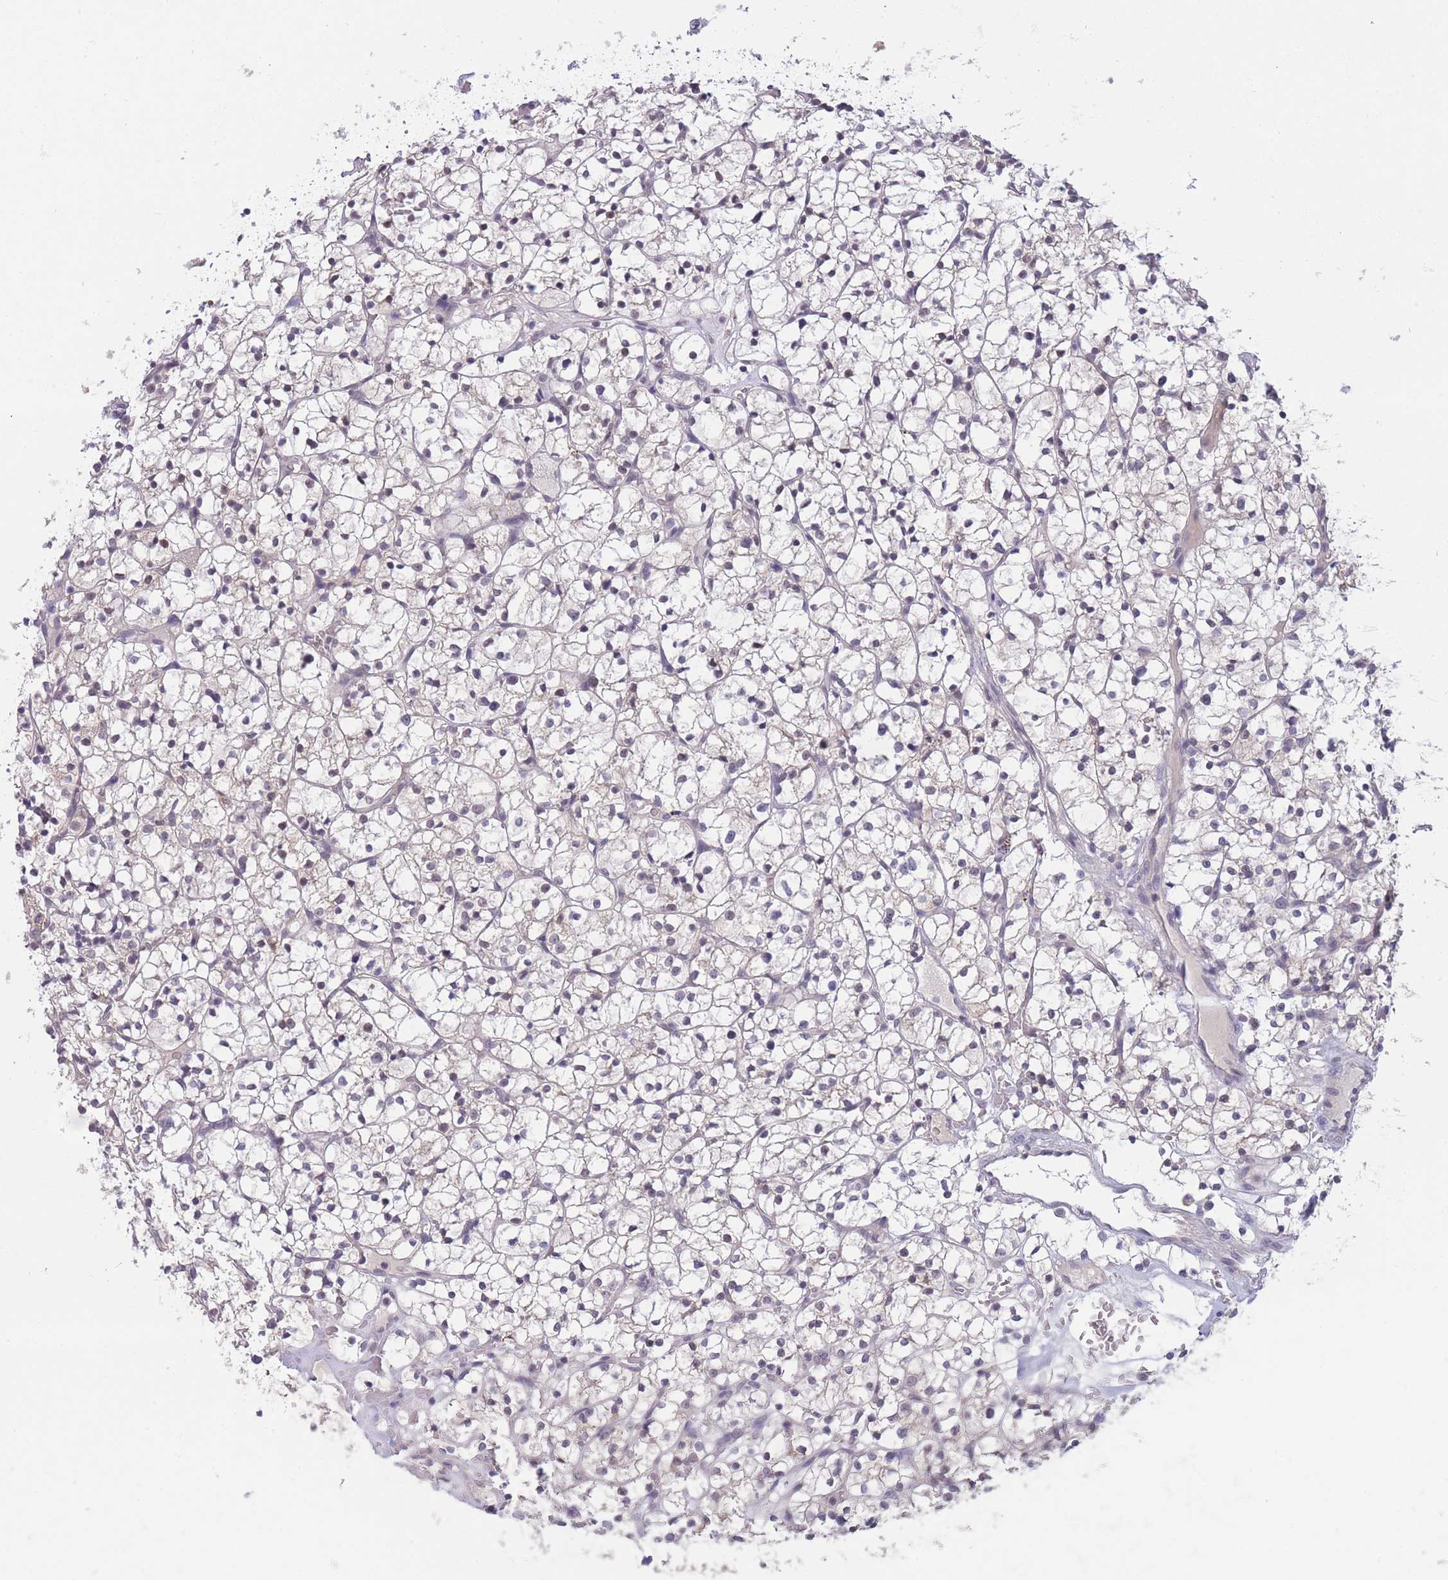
{"staining": {"intensity": "weak", "quantity": "<25%", "location": "nuclear"}, "tissue": "renal cancer", "cell_type": "Tumor cells", "image_type": "cancer", "snomed": [{"axis": "morphology", "description": "Adenocarcinoma, NOS"}, {"axis": "topography", "description": "Kidney"}], "caption": "DAB immunohistochemical staining of renal adenocarcinoma displays no significant expression in tumor cells.", "gene": "GOLGA6L25", "patient": {"sex": "female", "age": 64}}